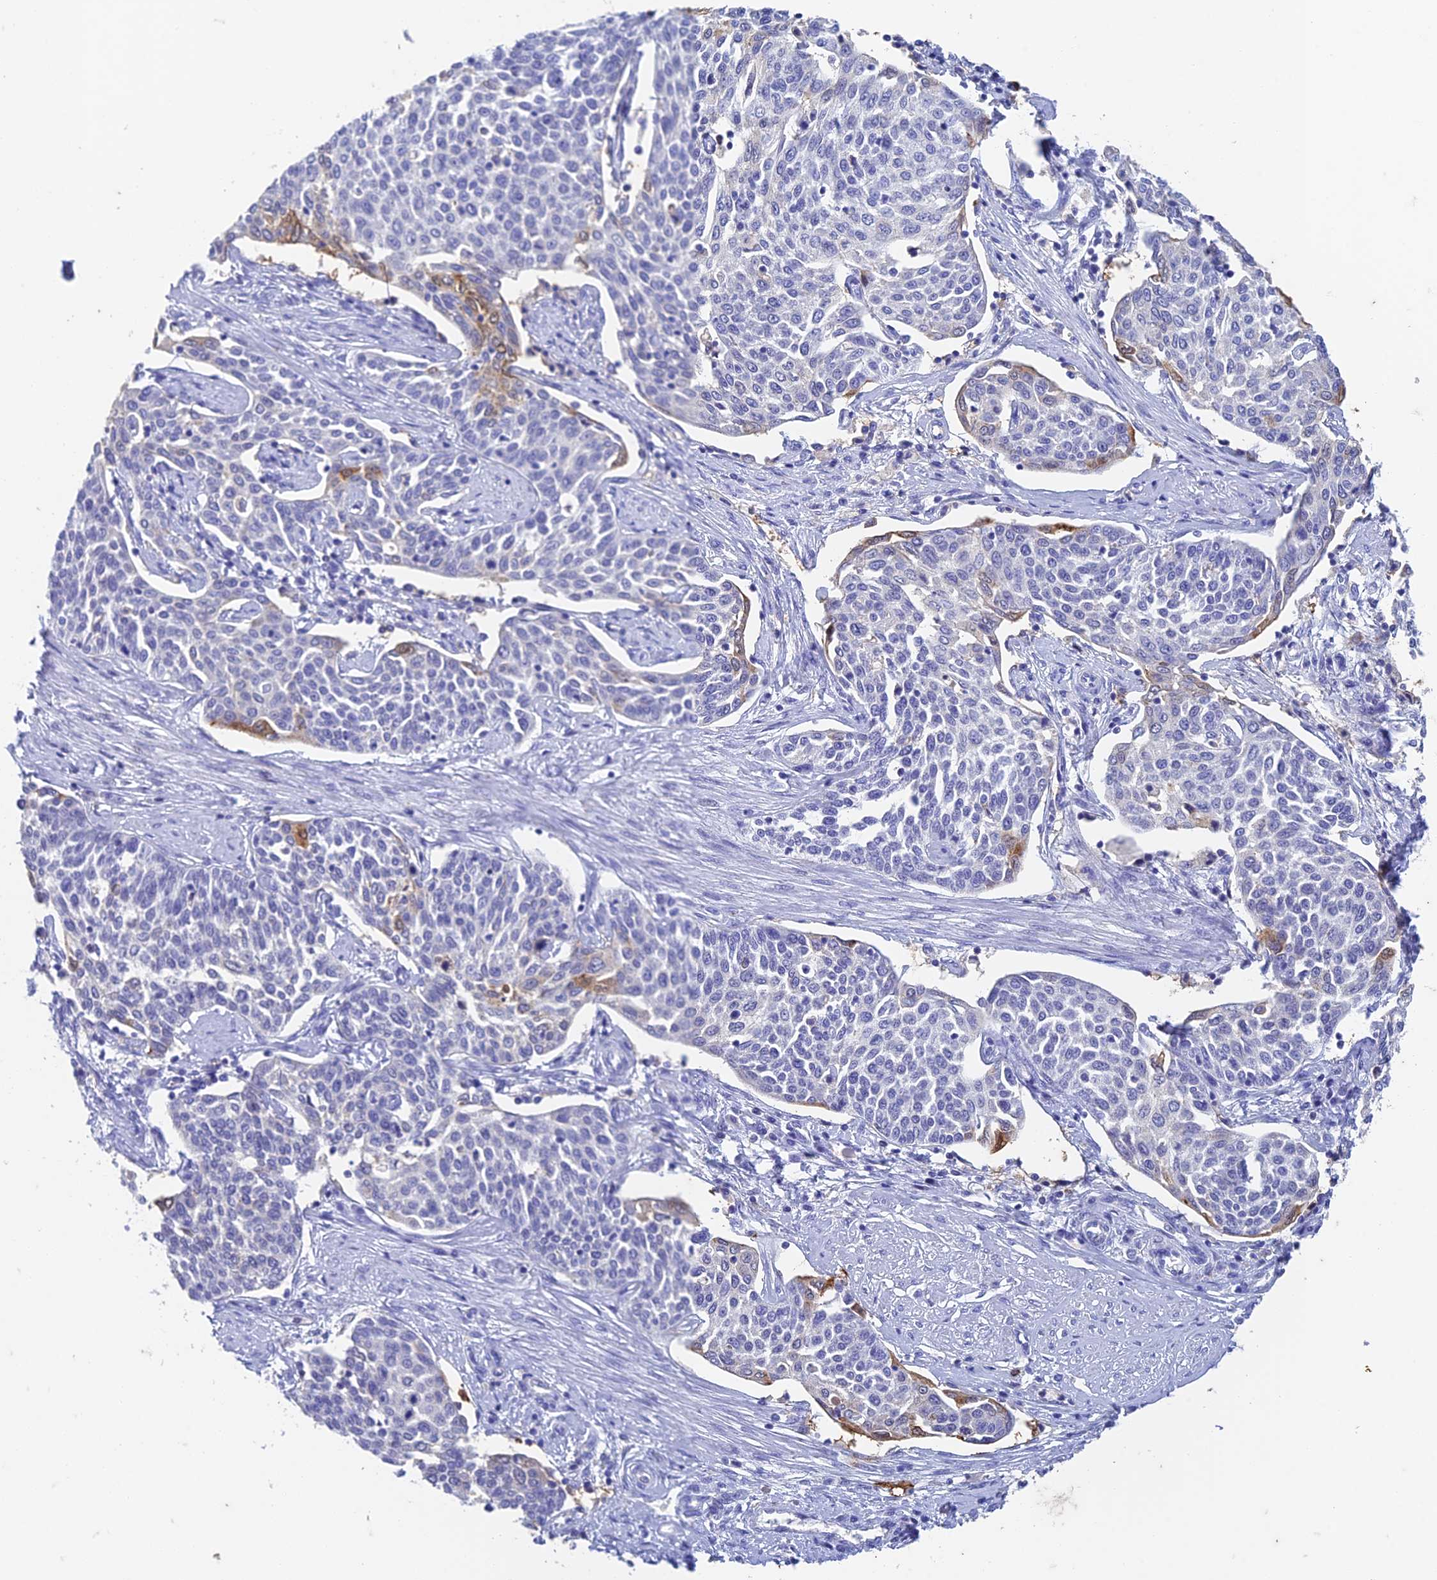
{"staining": {"intensity": "moderate", "quantity": "<25%", "location": "cytoplasmic/membranous,nuclear"}, "tissue": "cervical cancer", "cell_type": "Tumor cells", "image_type": "cancer", "snomed": [{"axis": "morphology", "description": "Squamous cell carcinoma, NOS"}, {"axis": "topography", "description": "Cervix"}], "caption": "An image of cervical cancer stained for a protein demonstrates moderate cytoplasmic/membranous and nuclear brown staining in tumor cells.", "gene": "FGF7", "patient": {"sex": "female", "age": 34}}